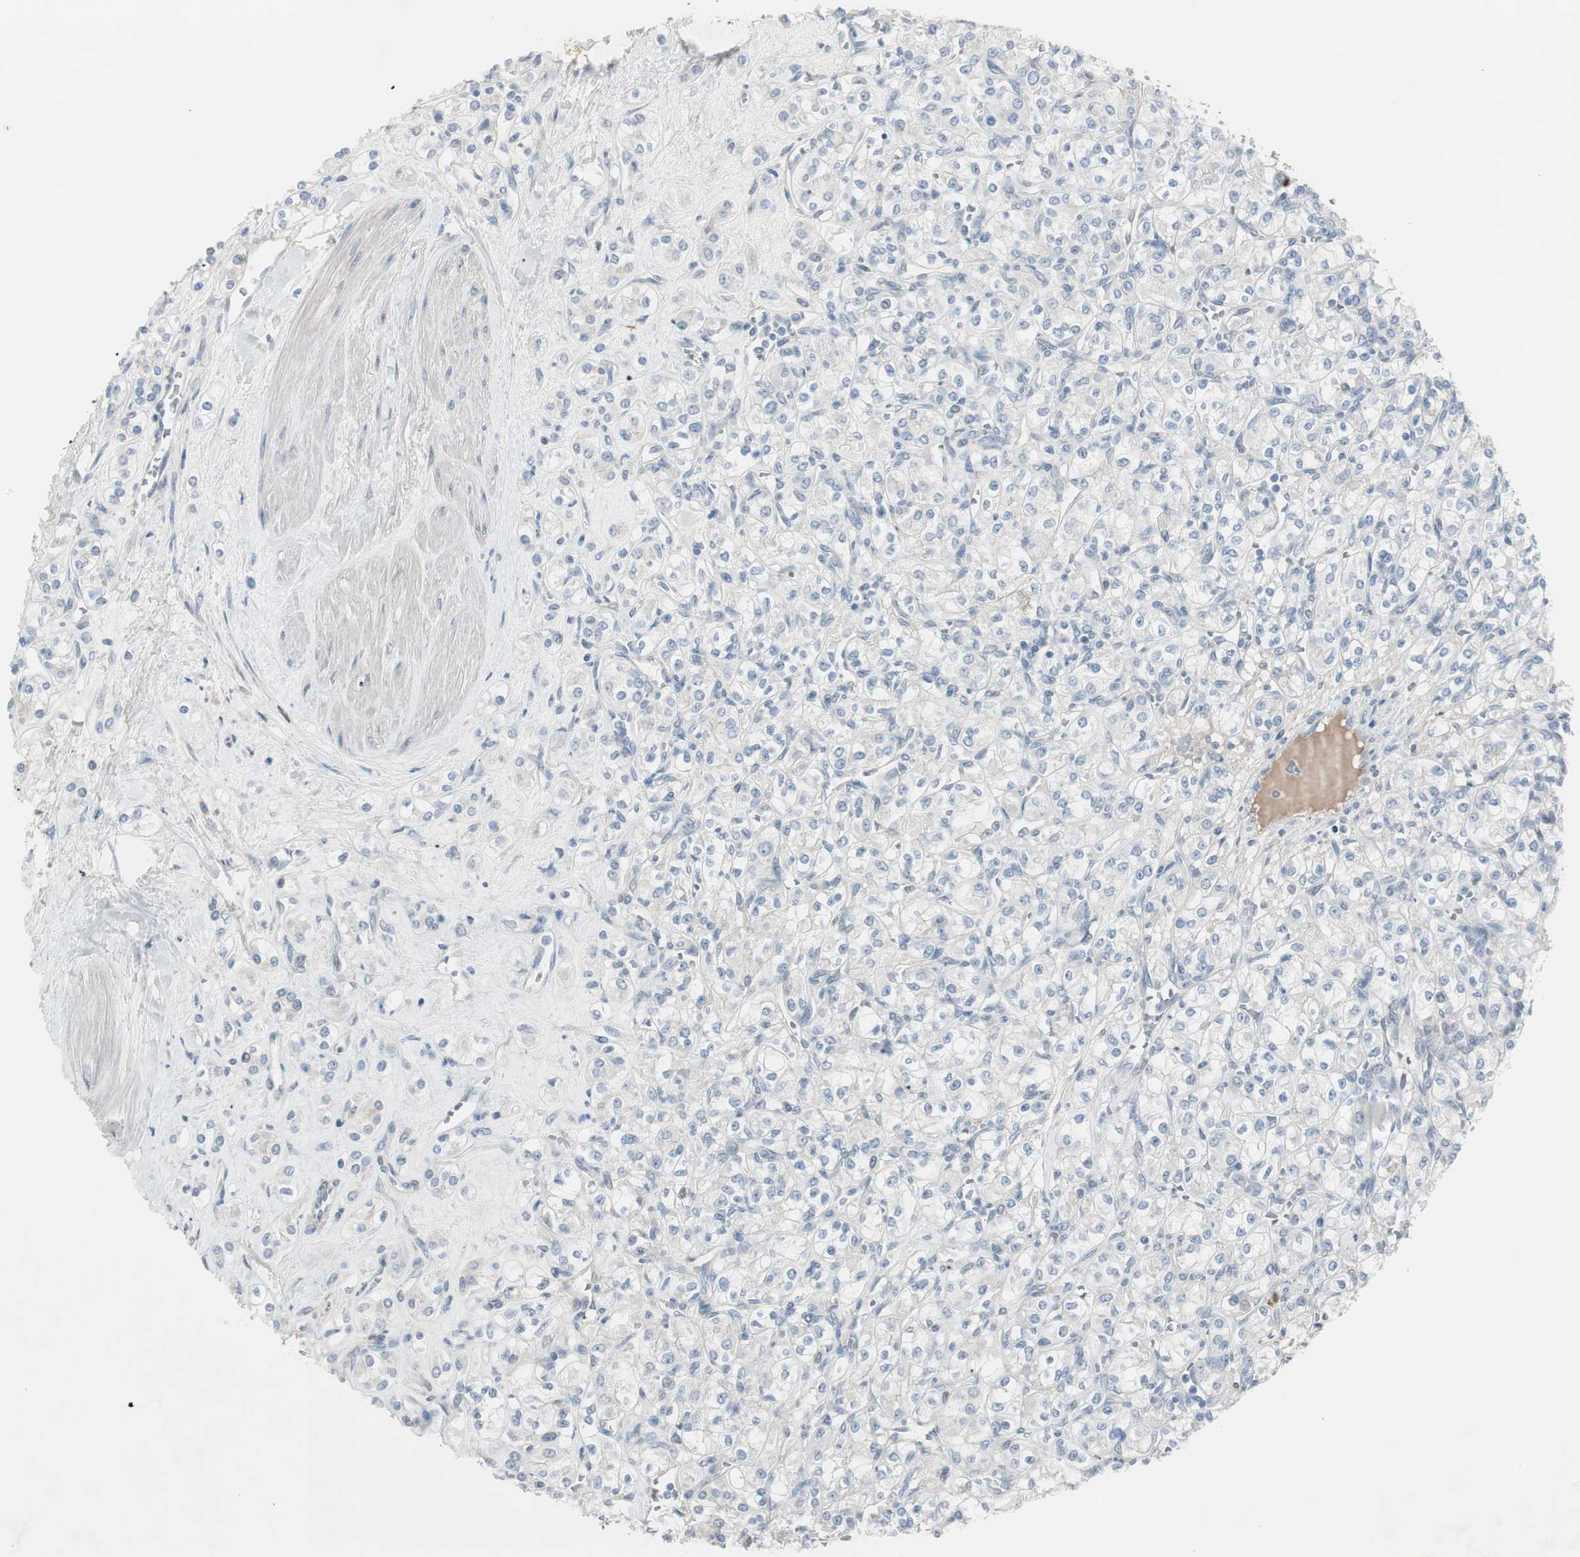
{"staining": {"intensity": "negative", "quantity": "none", "location": "none"}, "tissue": "renal cancer", "cell_type": "Tumor cells", "image_type": "cancer", "snomed": [{"axis": "morphology", "description": "Adenocarcinoma, NOS"}, {"axis": "topography", "description": "Kidney"}], "caption": "This is an immunohistochemistry (IHC) micrograph of human adenocarcinoma (renal). There is no positivity in tumor cells.", "gene": "MAPRE3", "patient": {"sex": "male", "age": 77}}